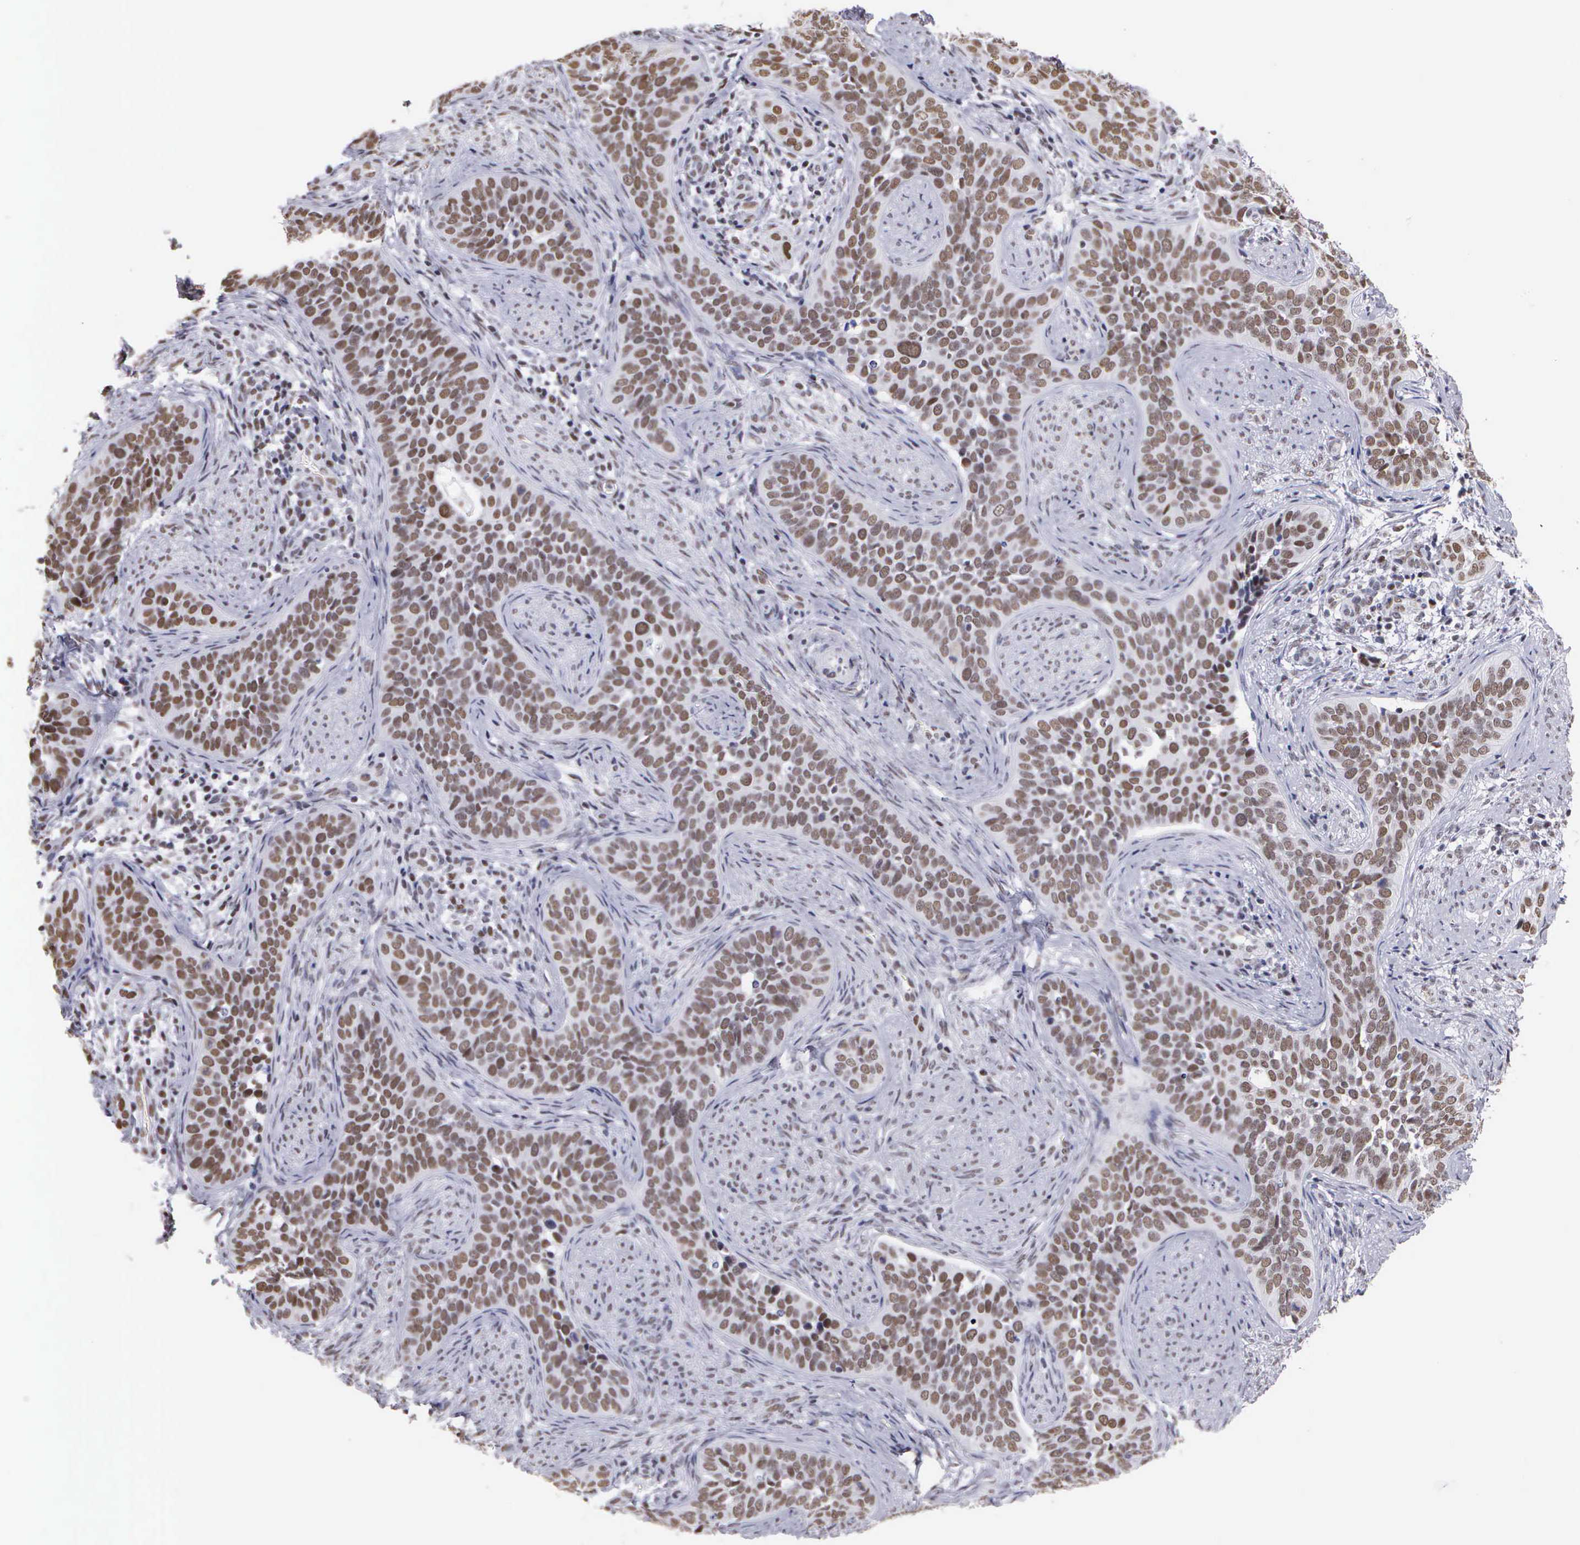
{"staining": {"intensity": "strong", "quantity": ">75%", "location": "nuclear"}, "tissue": "cervical cancer", "cell_type": "Tumor cells", "image_type": "cancer", "snomed": [{"axis": "morphology", "description": "Squamous cell carcinoma, NOS"}, {"axis": "topography", "description": "Cervix"}], "caption": "IHC of cervical cancer (squamous cell carcinoma) reveals high levels of strong nuclear staining in approximately >75% of tumor cells.", "gene": "CSTF2", "patient": {"sex": "female", "age": 31}}